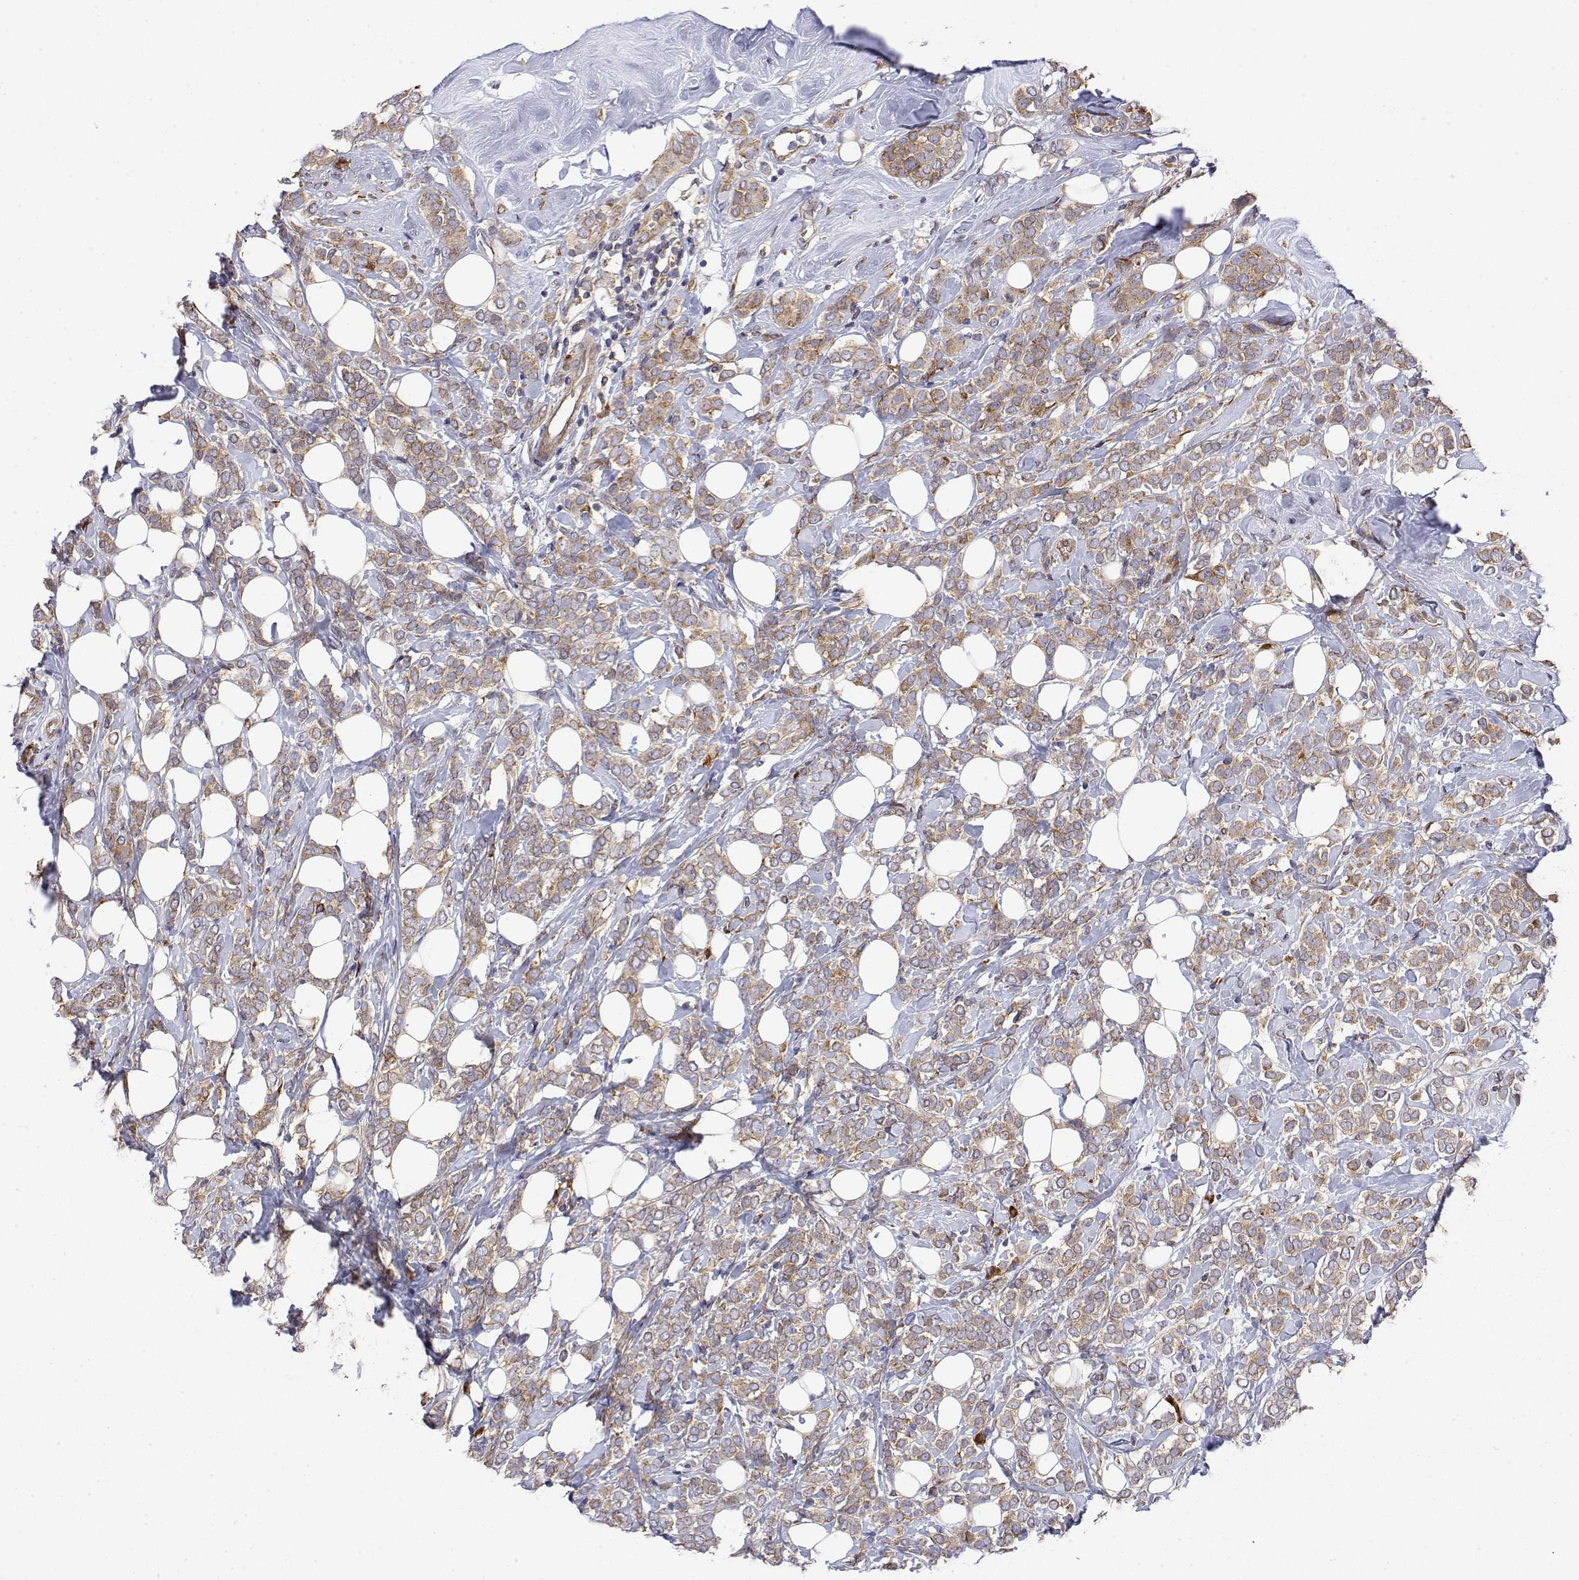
{"staining": {"intensity": "weak", "quantity": ">75%", "location": "cytoplasmic/membranous"}, "tissue": "breast cancer", "cell_type": "Tumor cells", "image_type": "cancer", "snomed": [{"axis": "morphology", "description": "Lobular carcinoma"}, {"axis": "topography", "description": "Breast"}], "caption": "Immunohistochemical staining of breast lobular carcinoma demonstrates low levels of weak cytoplasmic/membranous positivity in approximately >75% of tumor cells. (IHC, brightfield microscopy, high magnification).", "gene": "EEF1G", "patient": {"sex": "female", "age": 49}}